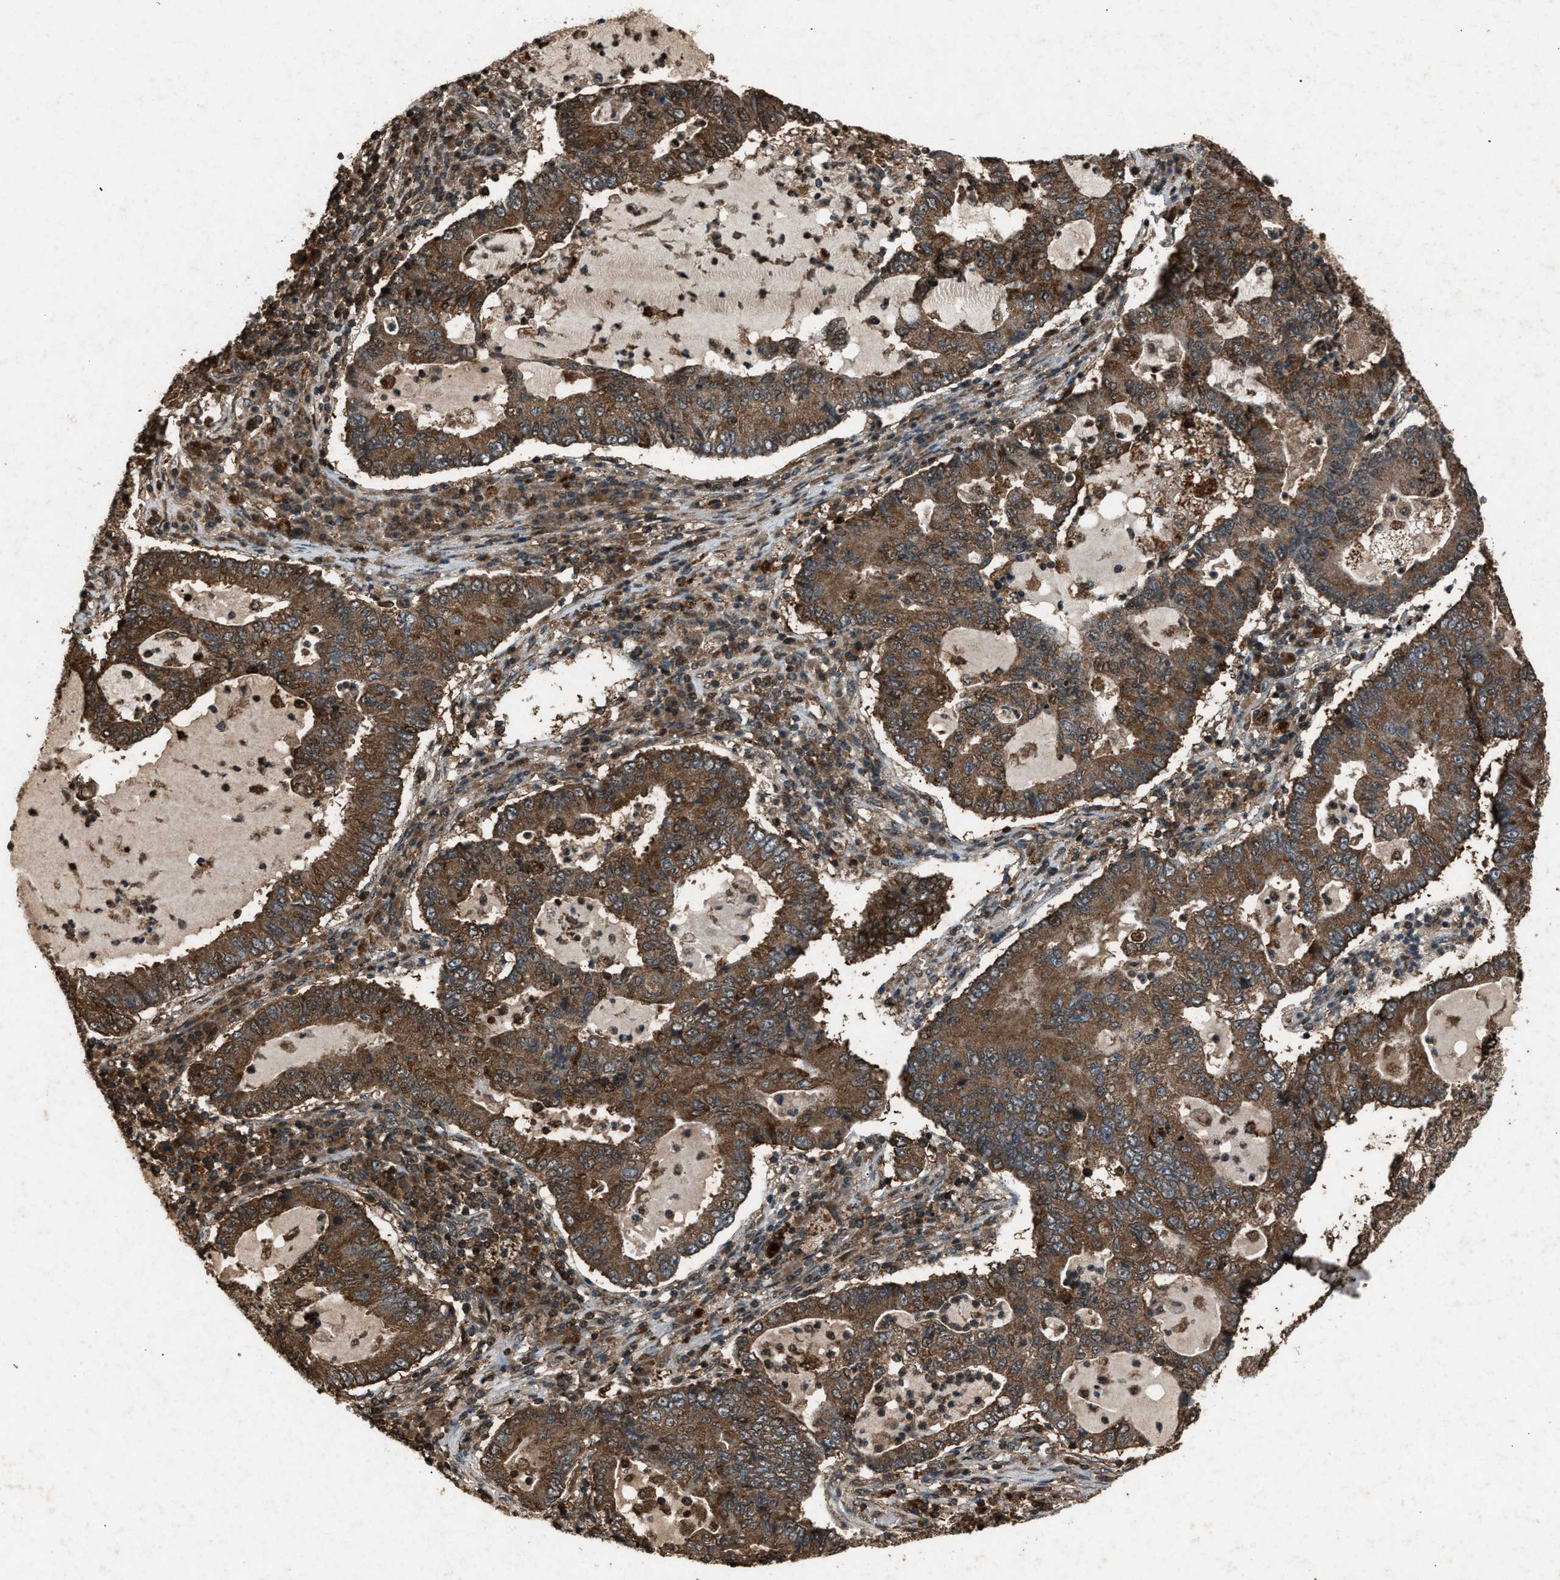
{"staining": {"intensity": "strong", "quantity": ">75%", "location": "cytoplasmic/membranous,nuclear"}, "tissue": "lung cancer", "cell_type": "Tumor cells", "image_type": "cancer", "snomed": [{"axis": "morphology", "description": "Adenocarcinoma, NOS"}, {"axis": "topography", "description": "Lung"}], "caption": "A micrograph of lung cancer (adenocarcinoma) stained for a protein displays strong cytoplasmic/membranous and nuclear brown staining in tumor cells.", "gene": "PSMD1", "patient": {"sex": "female", "age": 51}}